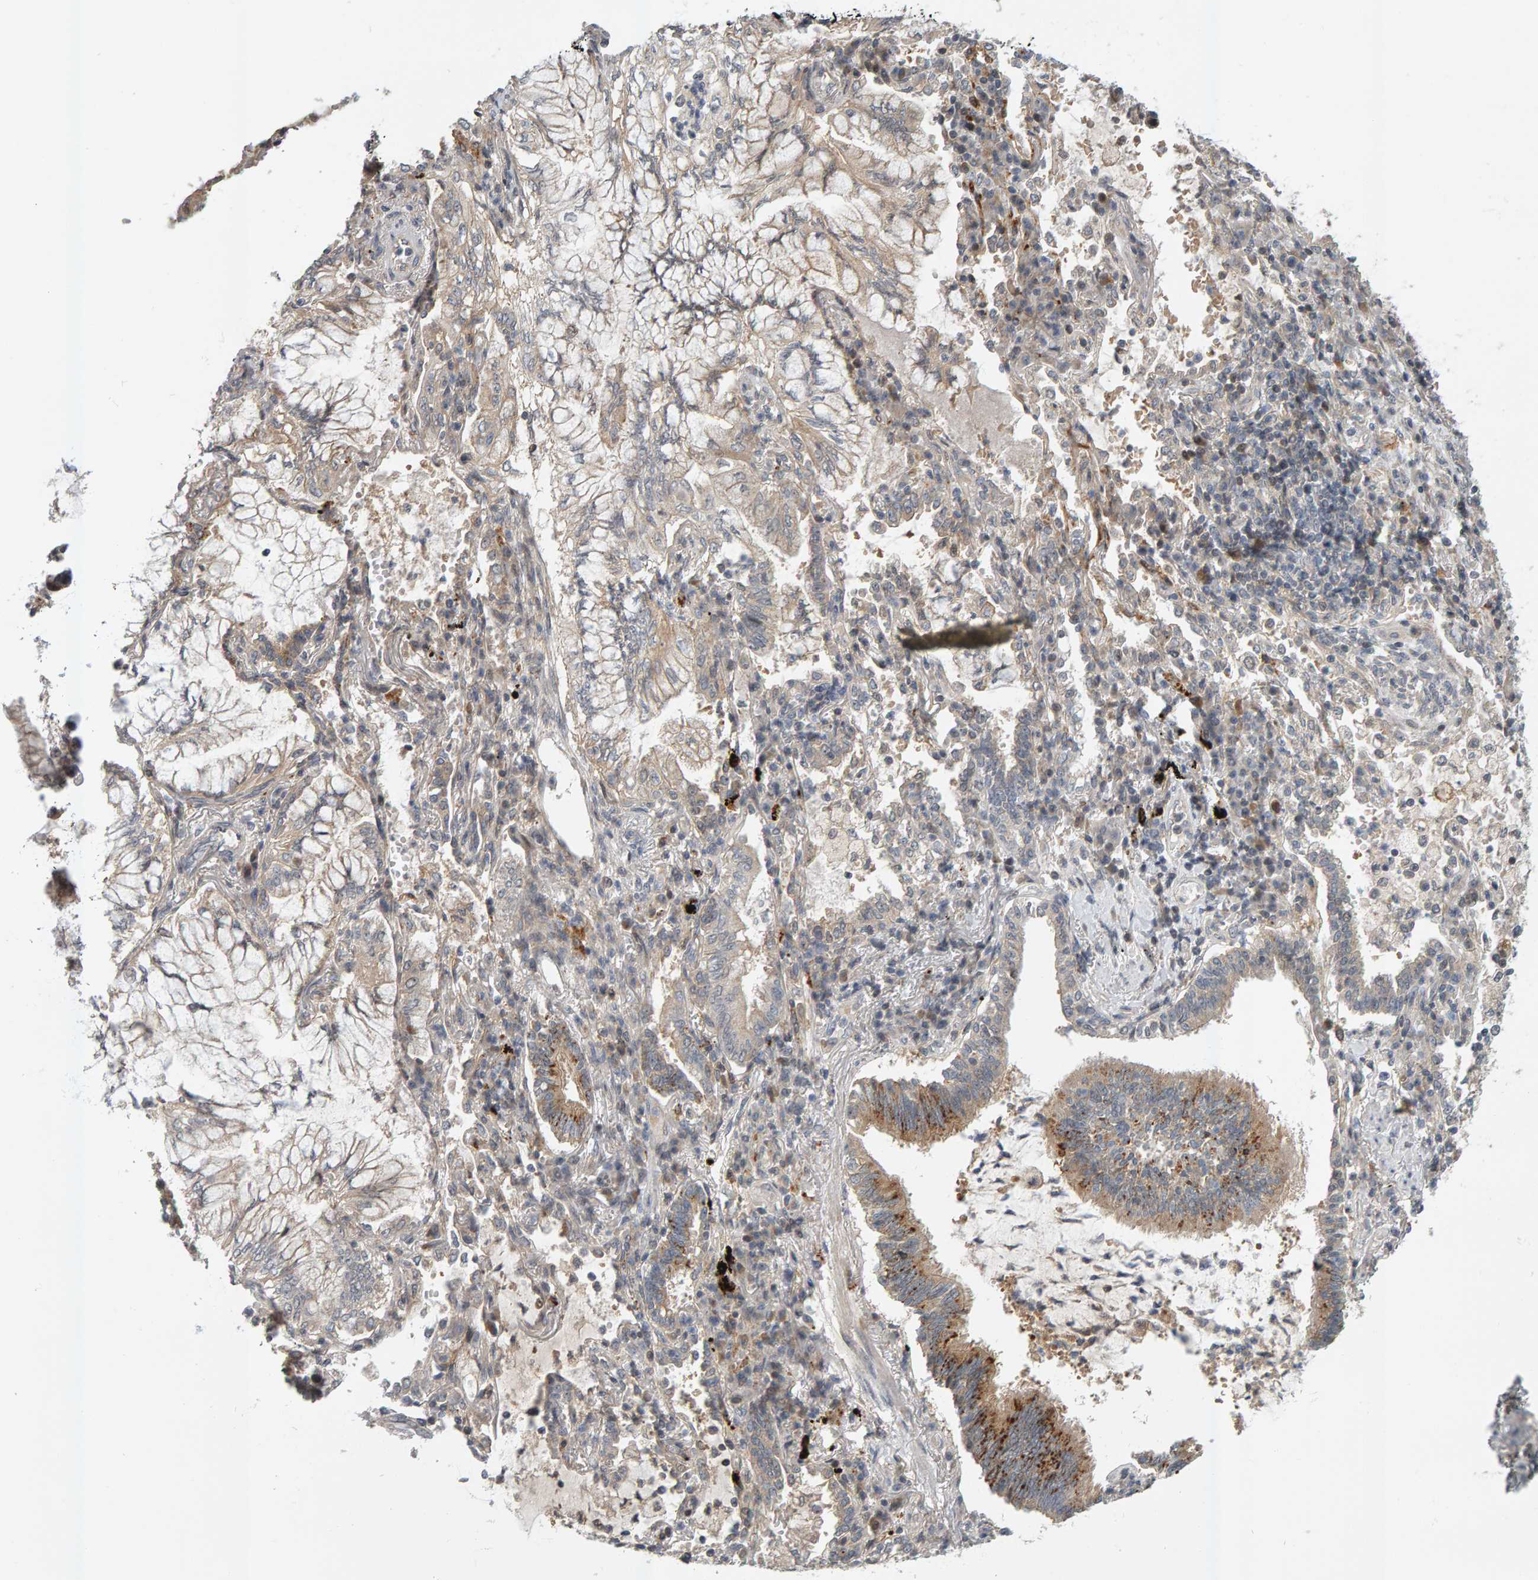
{"staining": {"intensity": "weak", "quantity": "<25%", "location": "cytoplasmic/membranous"}, "tissue": "lung cancer", "cell_type": "Tumor cells", "image_type": "cancer", "snomed": [{"axis": "morphology", "description": "Adenocarcinoma, NOS"}, {"axis": "topography", "description": "Lung"}], "caption": "IHC of adenocarcinoma (lung) reveals no expression in tumor cells.", "gene": "ZNF160", "patient": {"sex": "female", "age": 70}}